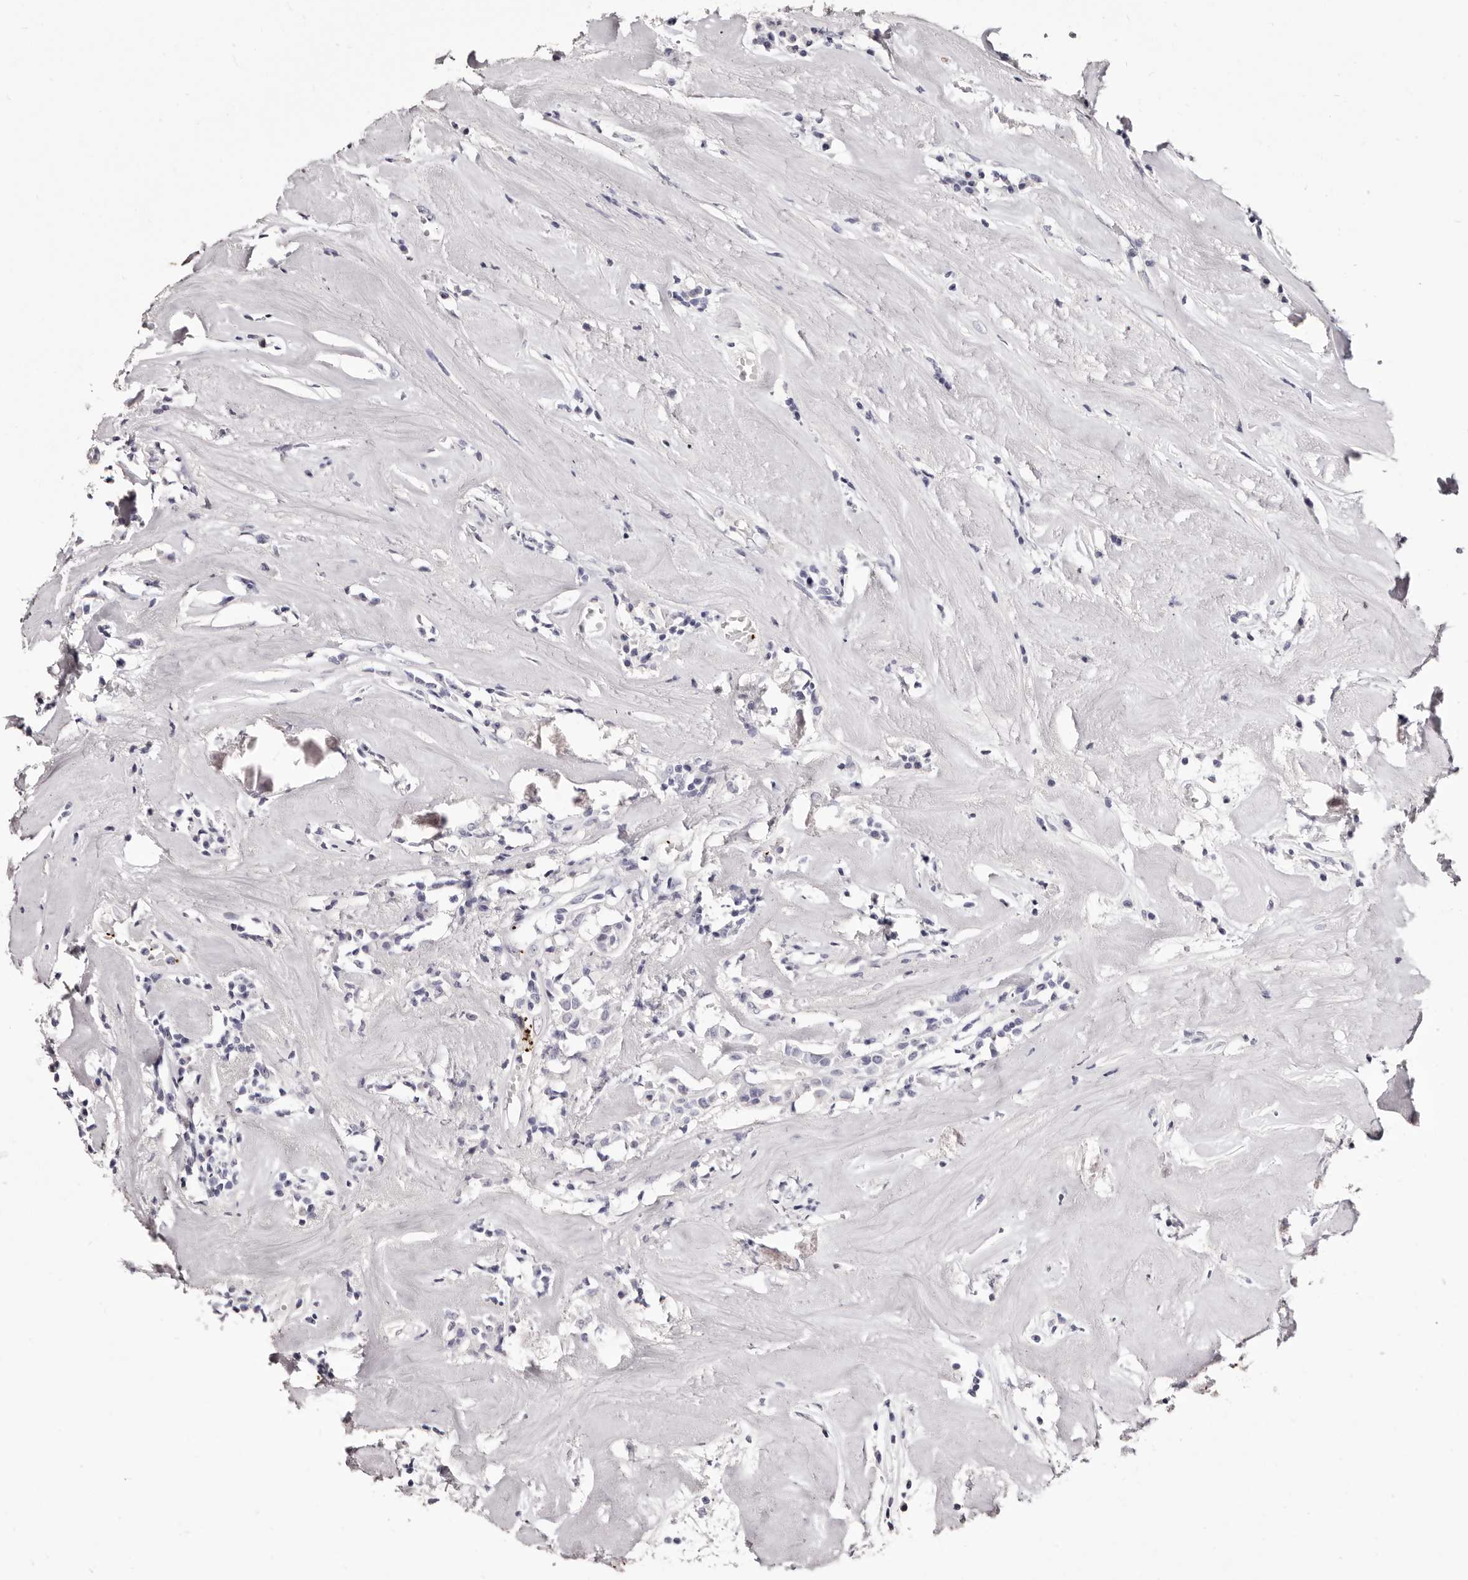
{"staining": {"intensity": "negative", "quantity": "none", "location": "none"}, "tissue": "head and neck cancer", "cell_type": "Tumor cells", "image_type": "cancer", "snomed": [{"axis": "morphology", "description": "Adenocarcinoma, NOS"}, {"axis": "topography", "description": "Salivary gland"}, {"axis": "topography", "description": "Head-Neck"}], "caption": "Immunohistochemistry (IHC) micrograph of neoplastic tissue: human head and neck adenocarcinoma stained with DAB displays no significant protein staining in tumor cells. (Immunohistochemistry, brightfield microscopy, high magnification).", "gene": "PF4", "patient": {"sex": "female", "age": 65}}